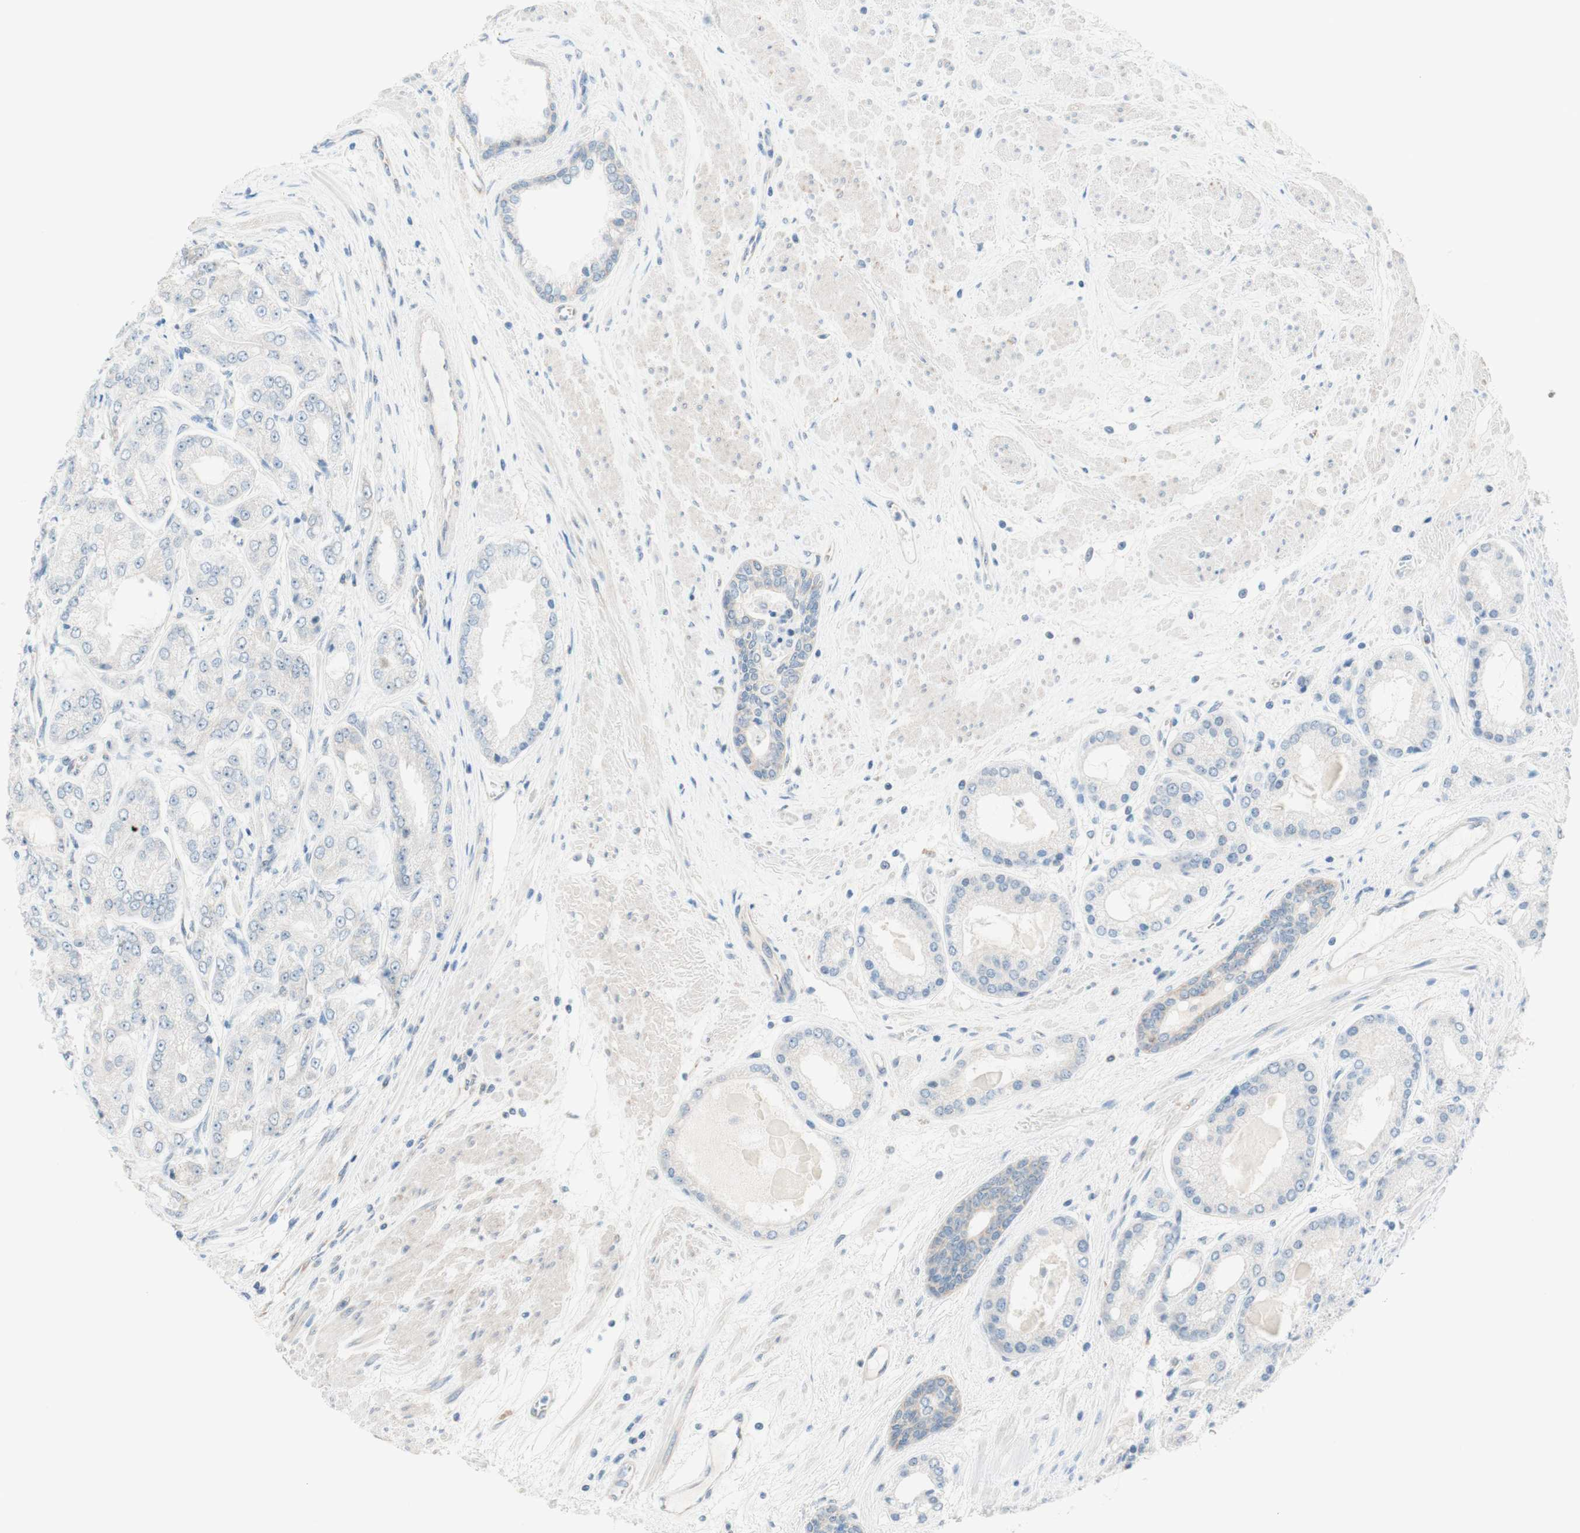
{"staining": {"intensity": "negative", "quantity": "none", "location": "none"}, "tissue": "prostate cancer", "cell_type": "Tumor cells", "image_type": "cancer", "snomed": [{"axis": "morphology", "description": "Adenocarcinoma, High grade"}, {"axis": "topography", "description": "Prostate"}], "caption": "High power microscopy photomicrograph of an IHC micrograph of high-grade adenocarcinoma (prostate), revealing no significant positivity in tumor cells.", "gene": "JPH1", "patient": {"sex": "male", "age": 59}}